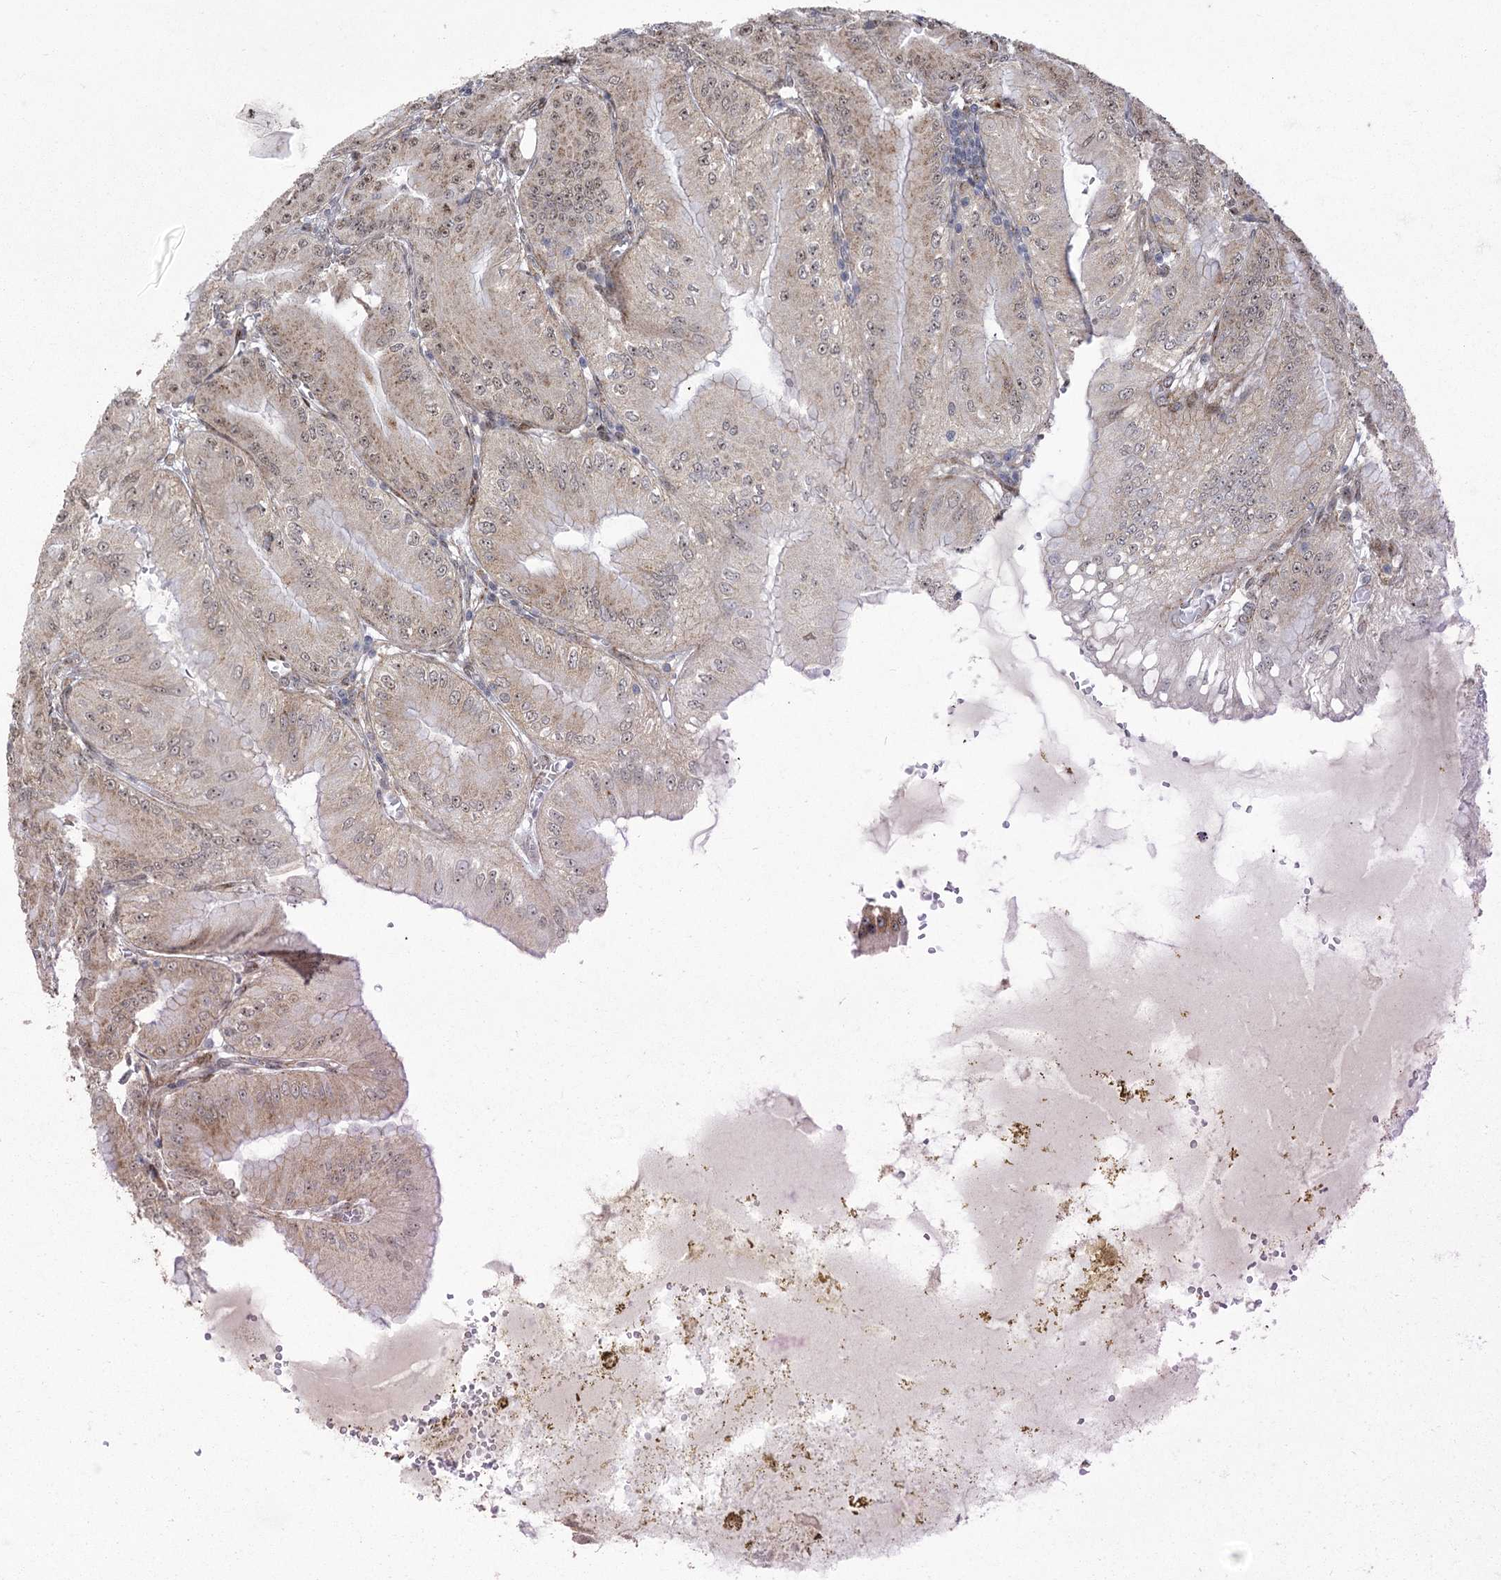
{"staining": {"intensity": "strong", "quantity": "25%-75%", "location": "cytoplasmic/membranous"}, "tissue": "stomach", "cell_type": "Glandular cells", "image_type": "normal", "snomed": [{"axis": "morphology", "description": "Normal tissue, NOS"}, {"axis": "topography", "description": "Stomach, upper"}, {"axis": "topography", "description": "Stomach, lower"}], "caption": "Immunohistochemistry (IHC) (DAB (3,3'-diaminobenzidine)) staining of unremarkable human stomach exhibits strong cytoplasmic/membranous protein expression in approximately 25%-75% of glandular cells. The protein of interest is shown in brown color, while the nuclei are stained blue.", "gene": "PARM1", "patient": {"sex": "male", "age": 71}}